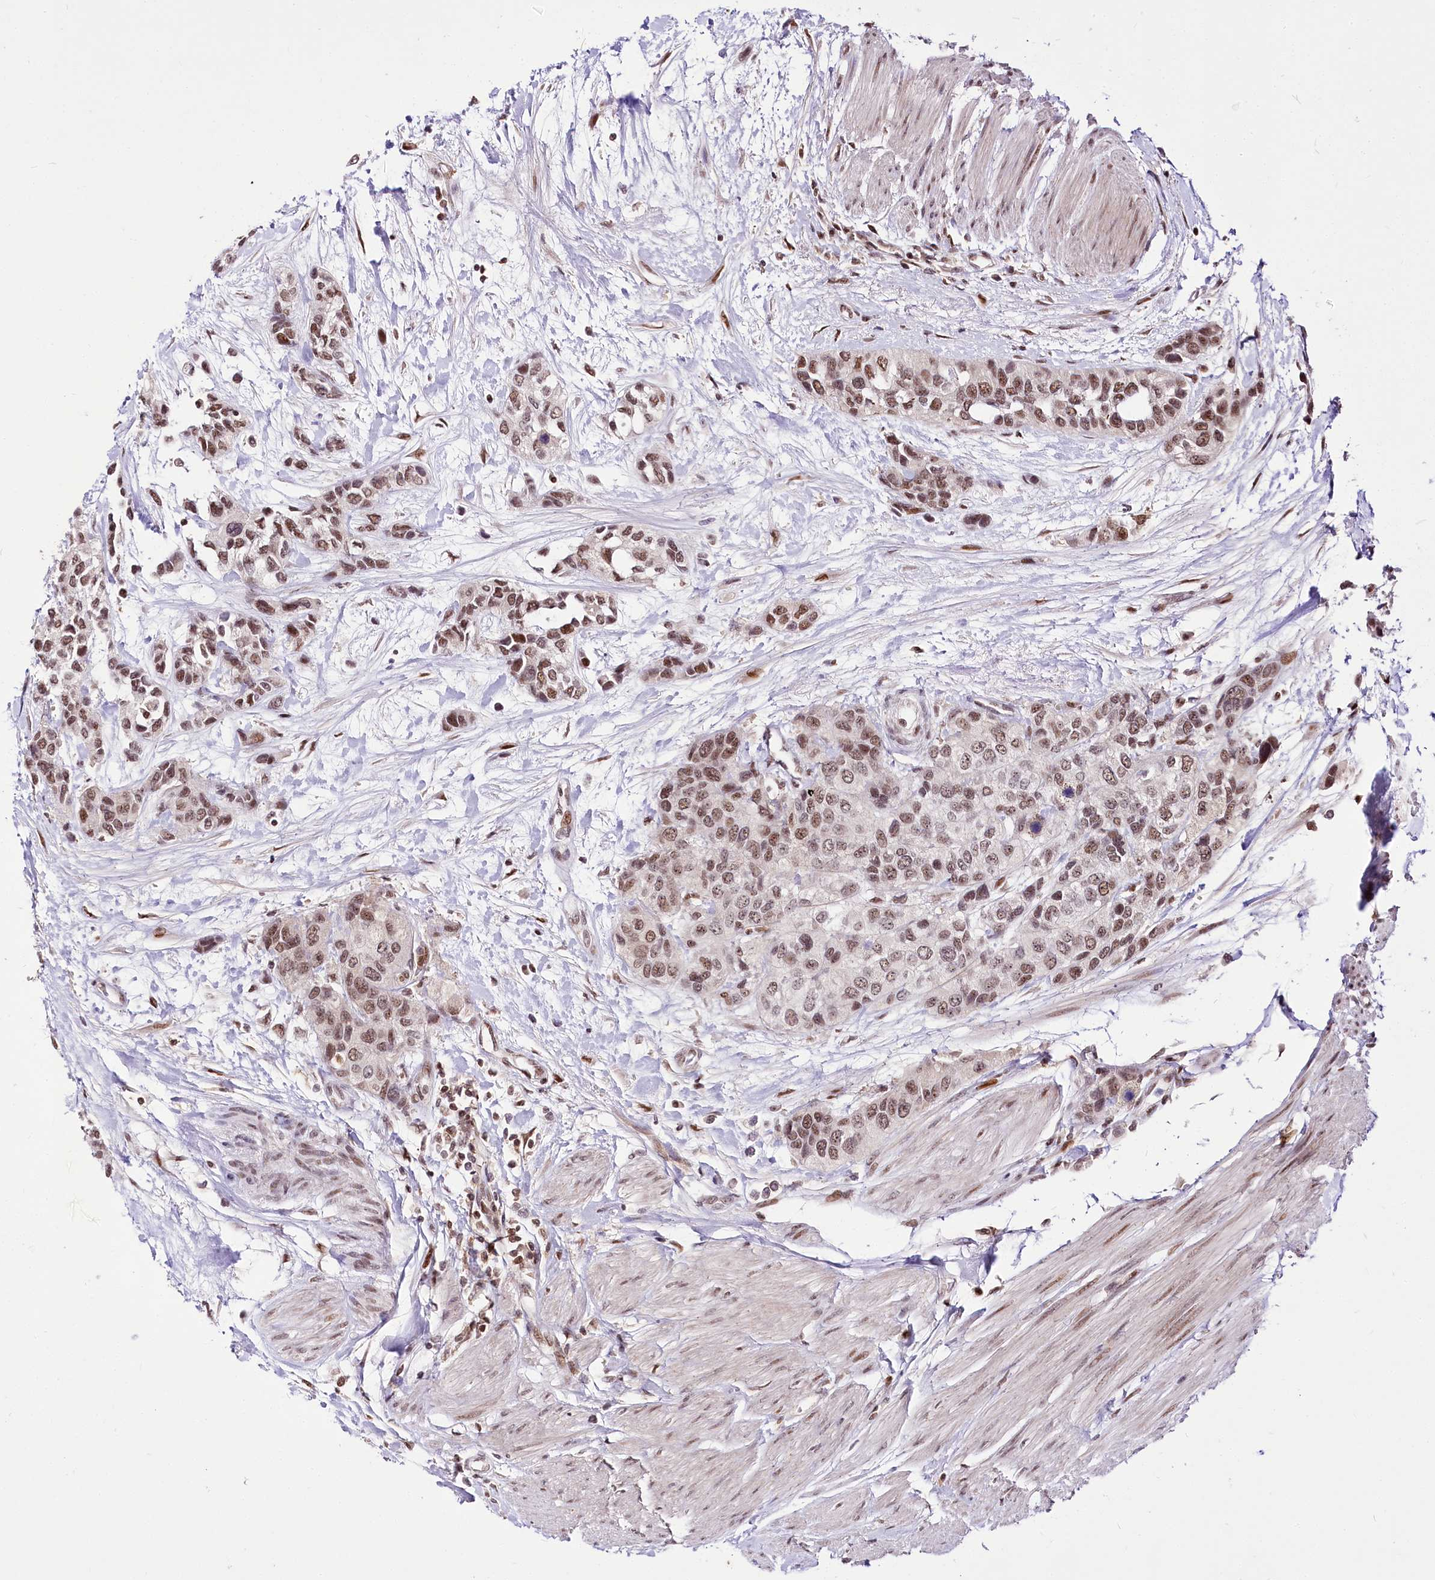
{"staining": {"intensity": "moderate", "quantity": ">75%", "location": "nuclear"}, "tissue": "urothelial cancer", "cell_type": "Tumor cells", "image_type": "cancer", "snomed": [{"axis": "morphology", "description": "Normal tissue, NOS"}, {"axis": "morphology", "description": "Urothelial carcinoma, High grade"}, {"axis": "topography", "description": "Vascular tissue"}, {"axis": "topography", "description": "Urinary bladder"}], "caption": "Brown immunohistochemical staining in urothelial carcinoma (high-grade) shows moderate nuclear staining in approximately >75% of tumor cells. Using DAB (brown) and hematoxylin (blue) stains, captured at high magnification using brightfield microscopy.", "gene": "POLA2", "patient": {"sex": "female", "age": 56}}